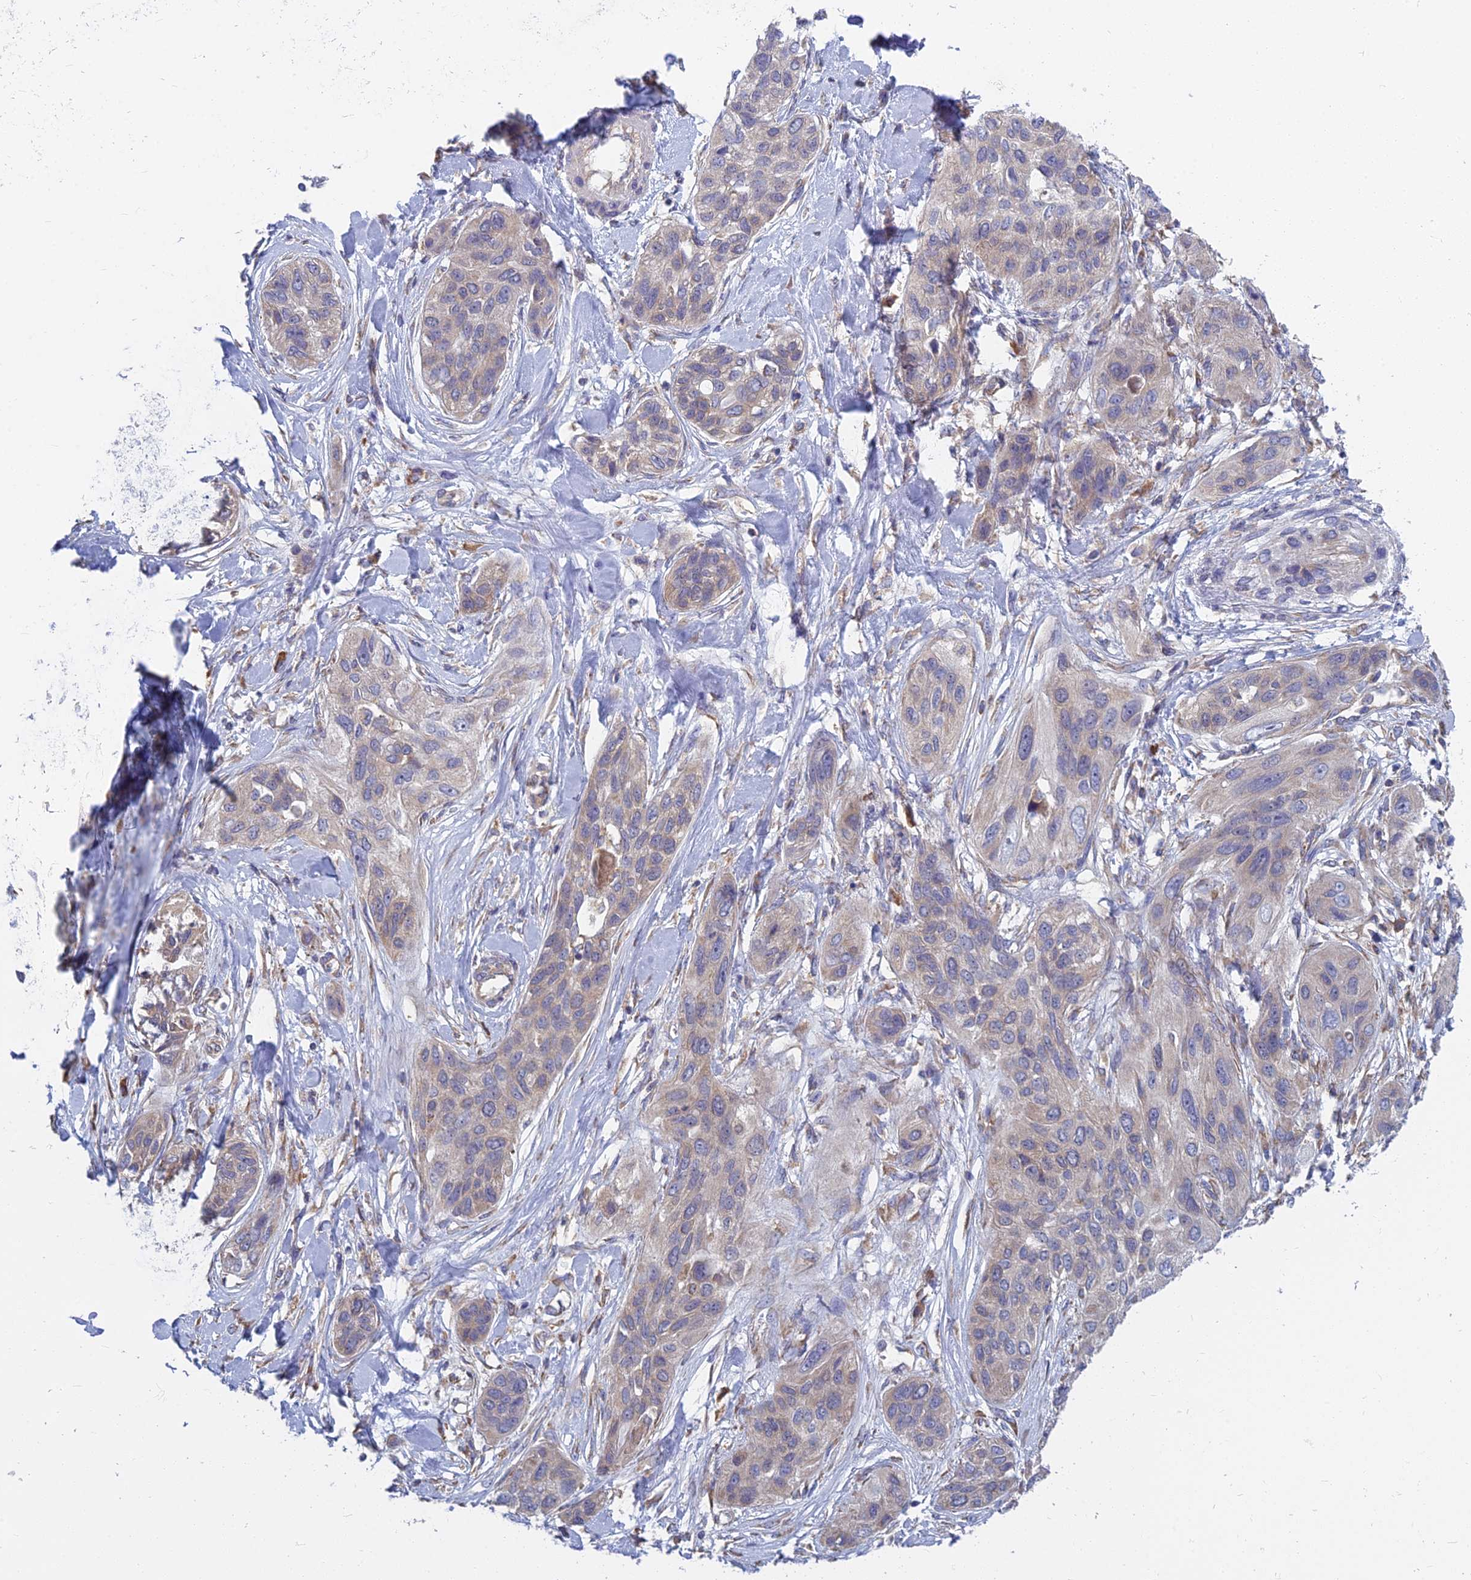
{"staining": {"intensity": "weak", "quantity": "<25%", "location": "cytoplasmic/membranous"}, "tissue": "lung cancer", "cell_type": "Tumor cells", "image_type": "cancer", "snomed": [{"axis": "morphology", "description": "Squamous cell carcinoma, NOS"}, {"axis": "topography", "description": "Lung"}], "caption": "This image is of lung cancer (squamous cell carcinoma) stained with immunohistochemistry (IHC) to label a protein in brown with the nuclei are counter-stained blue. There is no positivity in tumor cells.", "gene": "KIAA1143", "patient": {"sex": "female", "age": 70}}